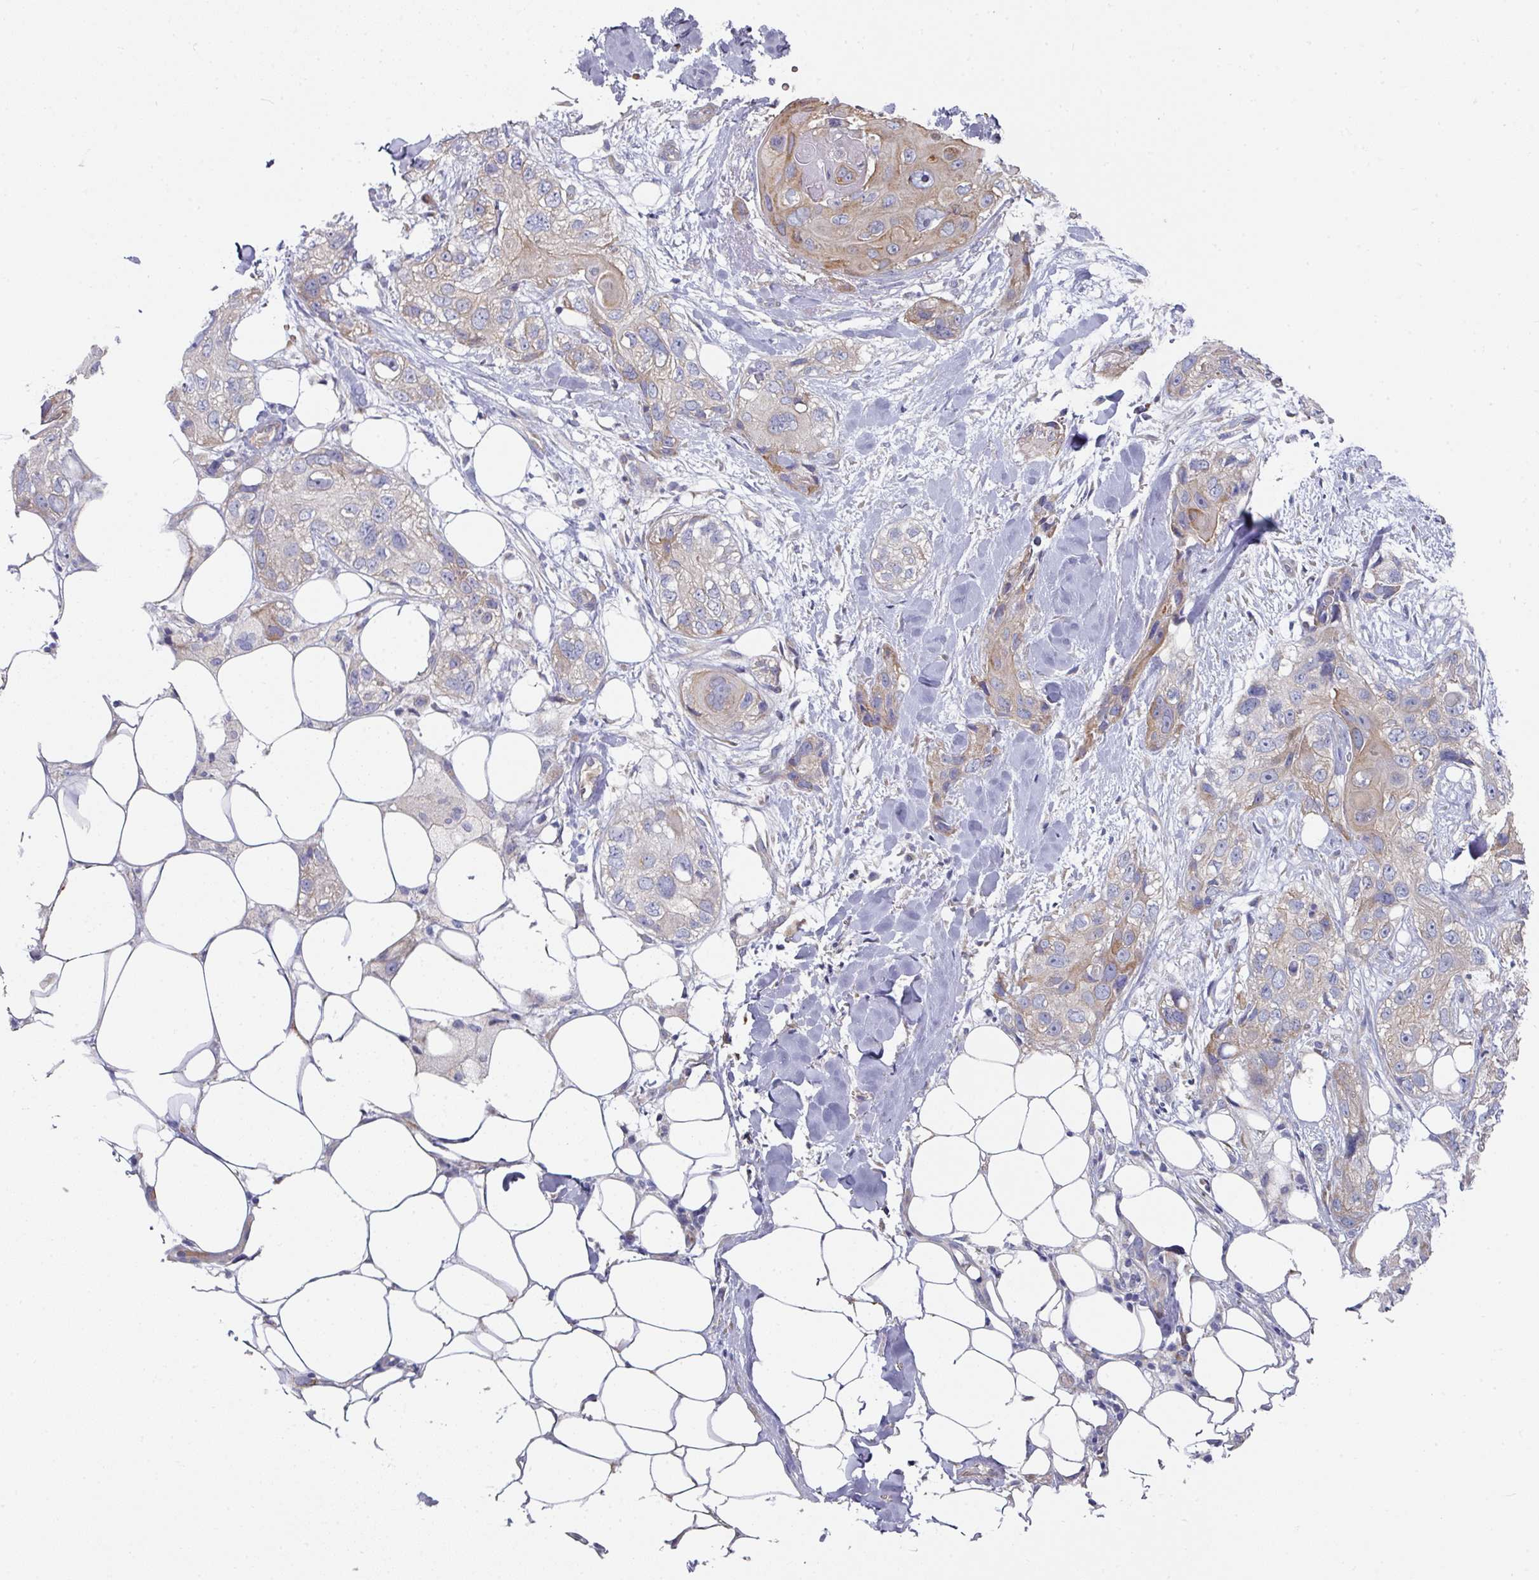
{"staining": {"intensity": "moderate", "quantity": "<25%", "location": "cytoplasmic/membranous"}, "tissue": "skin cancer", "cell_type": "Tumor cells", "image_type": "cancer", "snomed": [{"axis": "morphology", "description": "Normal tissue, NOS"}, {"axis": "morphology", "description": "Squamous cell carcinoma, NOS"}, {"axis": "topography", "description": "Skin"}], "caption": "Protein staining of skin cancer tissue displays moderate cytoplasmic/membranous positivity in about <25% of tumor cells. (brown staining indicates protein expression, while blue staining denotes nuclei).", "gene": "PYROXD2", "patient": {"sex": "male", "age": 72}}